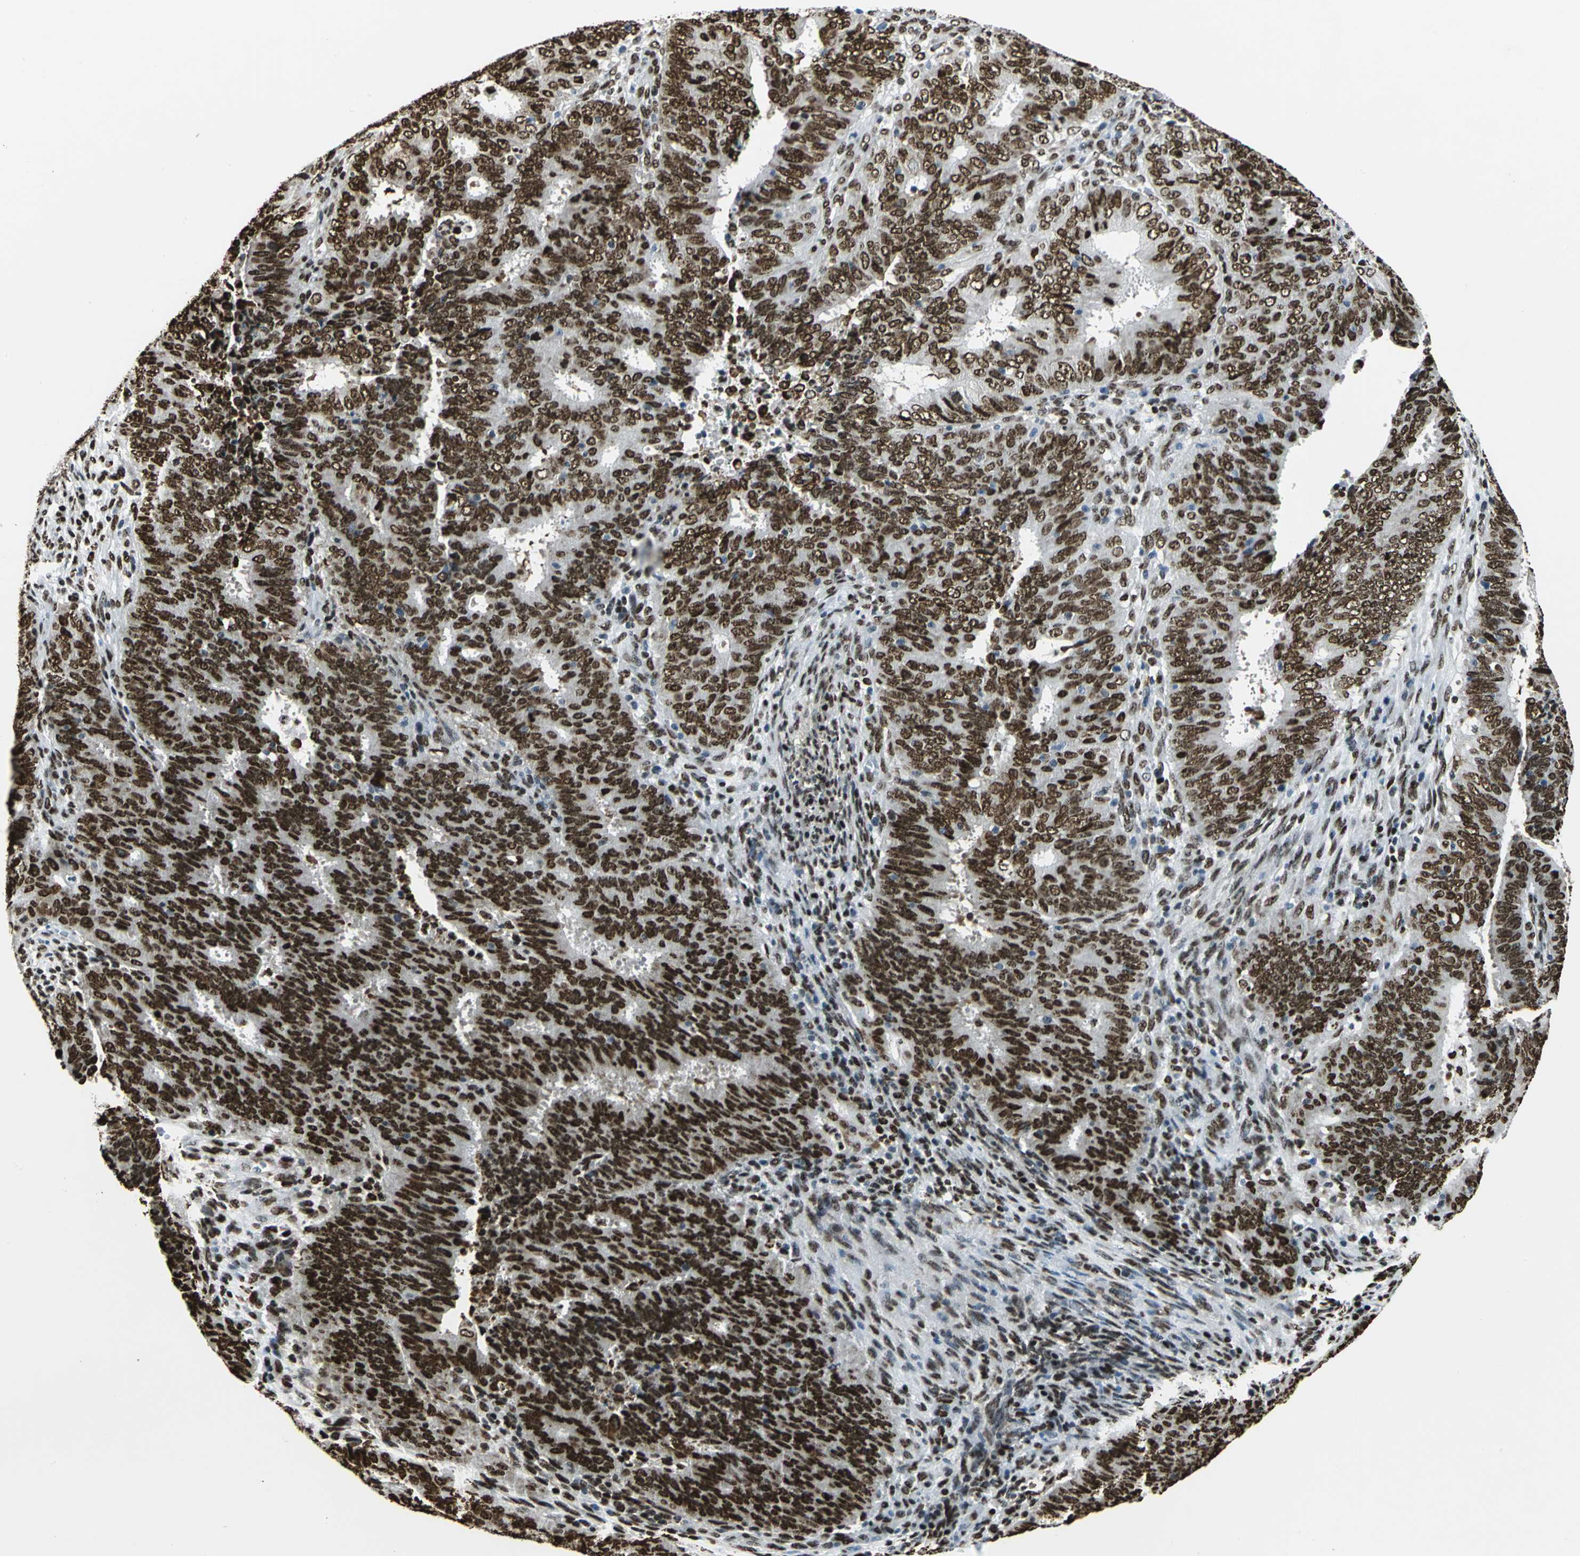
{"staining": {"intensity": "strong", "quantity": ">75%", "location": "cytoplasmic/membranous,nuclear"}, "tissue": "cervical cancer", "cell_type": "Tumor cells", "image_type": "cancer", "snomed": [{"axis": "morphology", "description": "Adenocarcinoma, NOS"}, {"axis": "topography", "description": "Cervix"}], "caption": "Adenocarcinoma (cervical) was stained to show a protein in brown. There is high levels of strong cytoplasmic/membranous and nuclear staining in approximately >75% of tumor cells. (IHC, brightfield microscopy, high magnification).", "gene": "APEX1", "patient": {"sex": "female", "age": 44}}